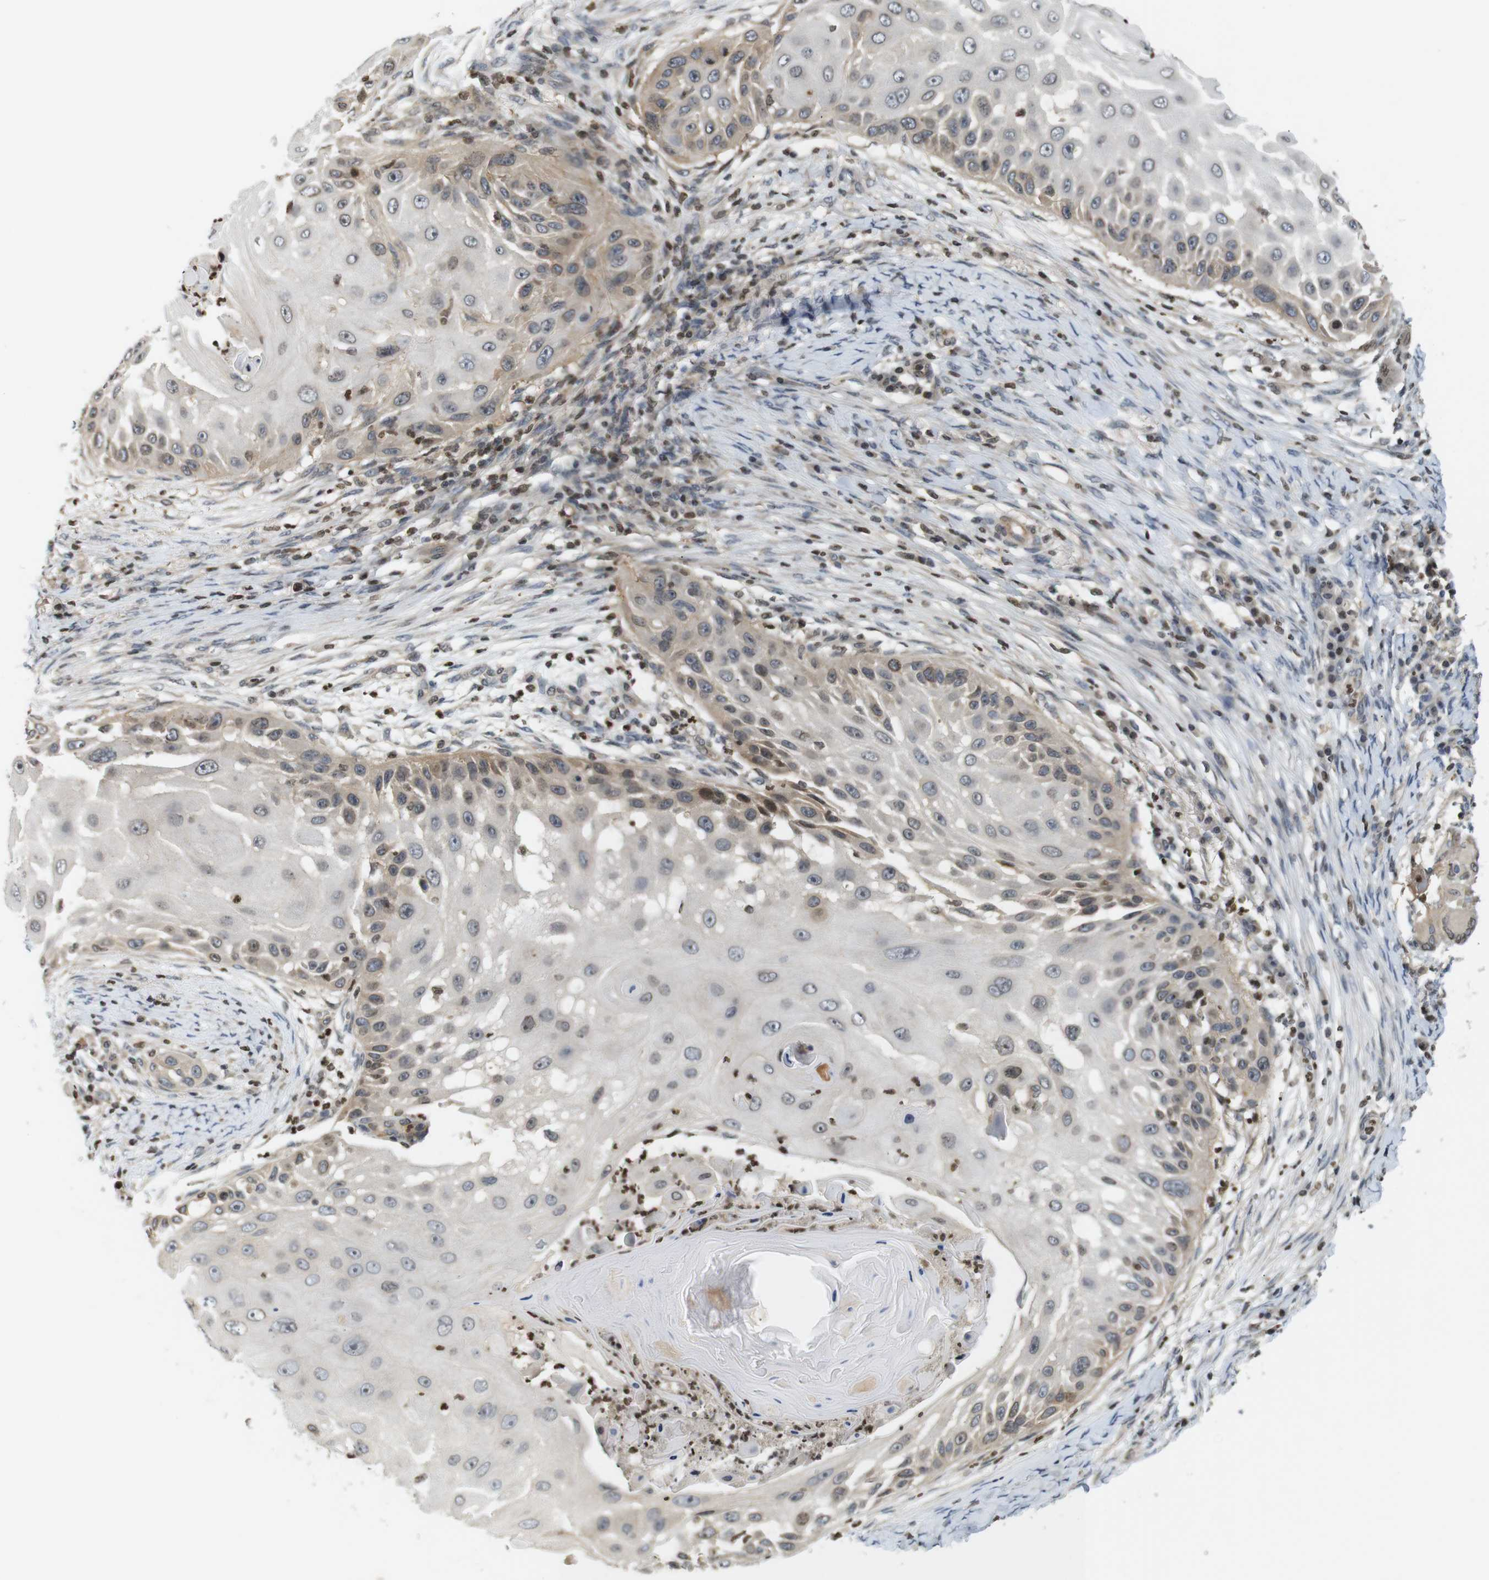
{"staining": {"intensity": "moderate", "quantity": "<25%", "location": "cytoplasmic/membranous"}, "tissue": "skin cancer", "cell_type": "Tumor cells", "image_type": "cancer", "snomed": [{"axis": "morphology", "description": "Squamous cell carcinoma, NOS"}, {"axis": "topography", "description": "Skin"}], "caption": "Skin squamous cell carcinoma stained with a brown dye displays moderate cytoplasmic/membranous positive staining in approximately <25% of tumor cells.", "gene": "MBD1", "patient": {"sex": "female", "age": 44}}